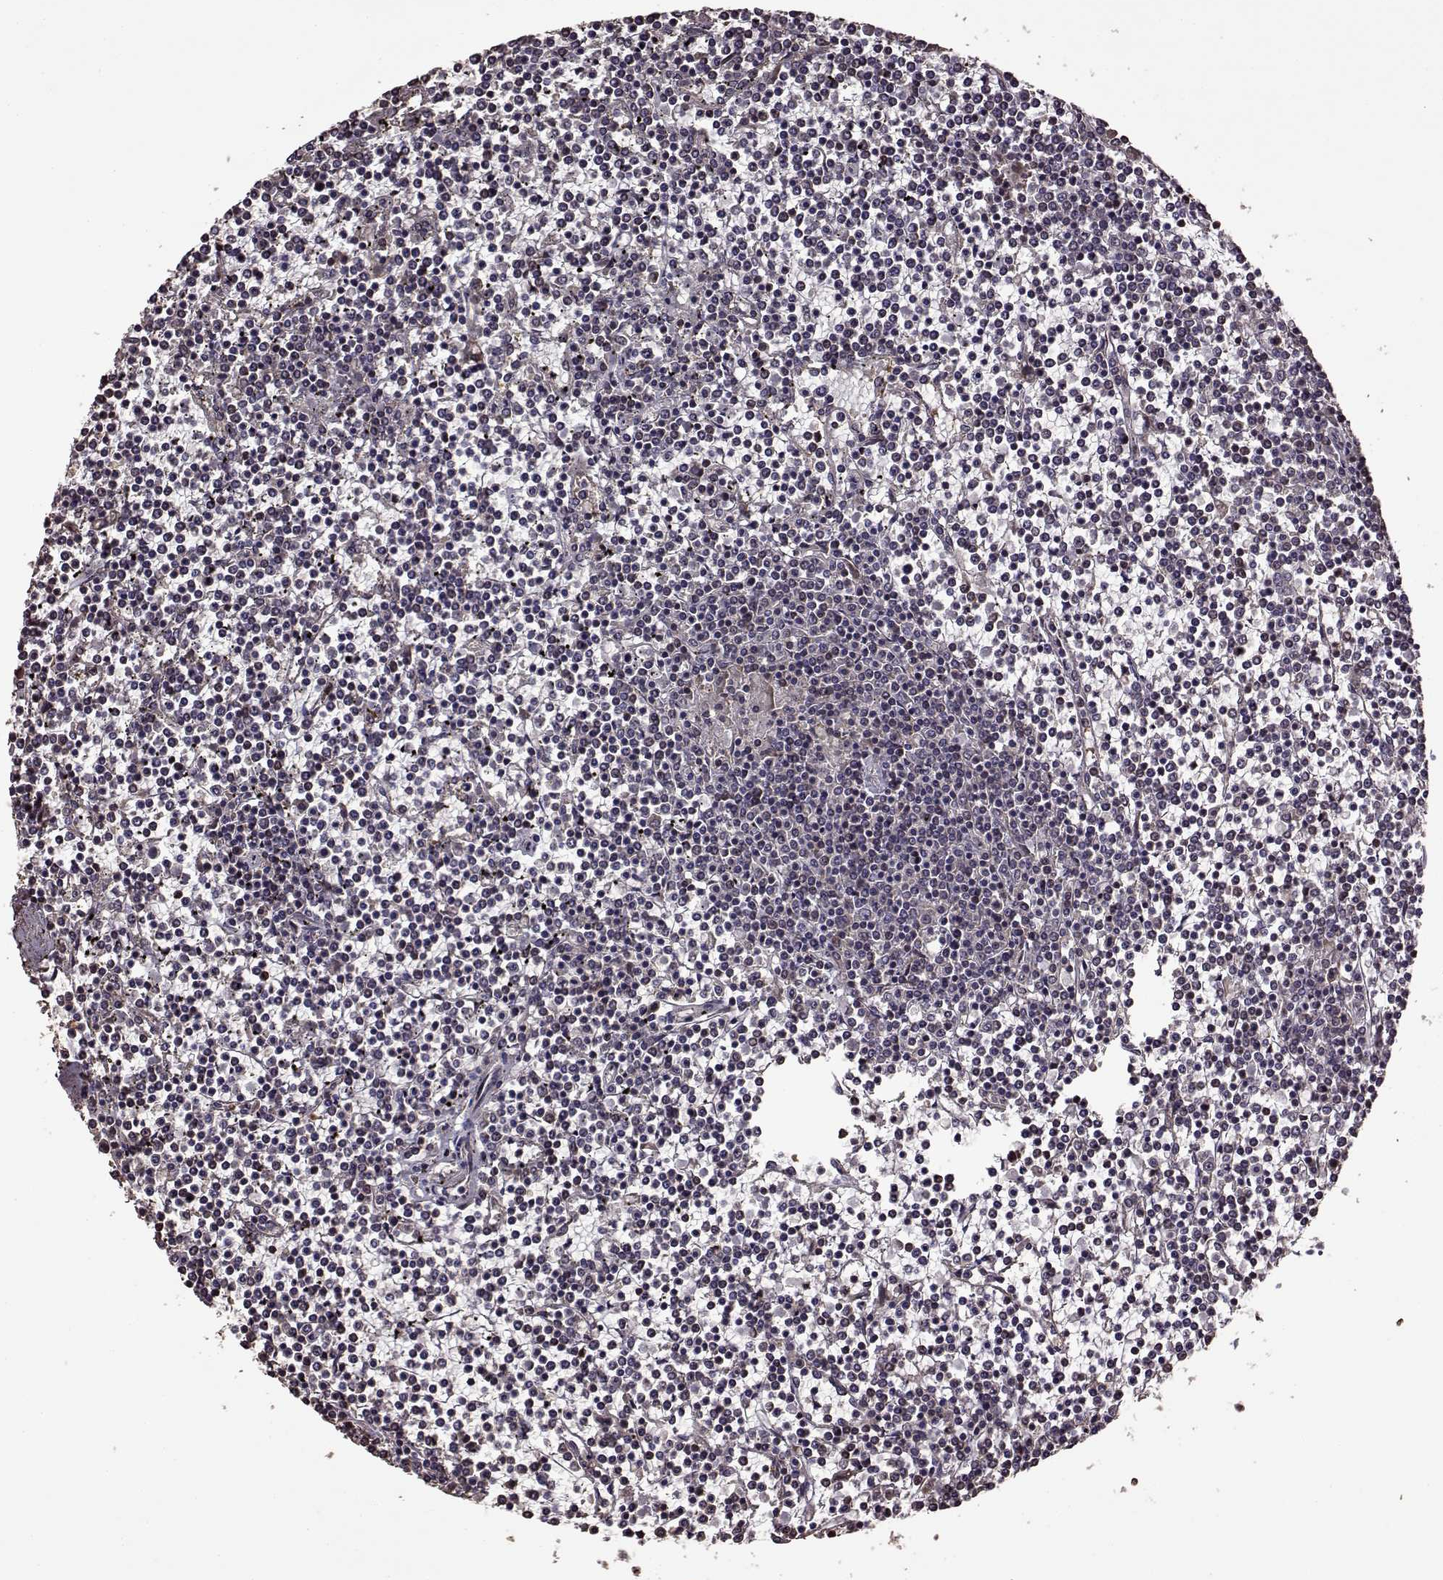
{"staining": {"intensity": "negative", "quantity": "none", "location": "none"}, "tissue": "lymphoma", "cell_type": "Tumor cells", "image_type": "cancer", "snomed": [{"axis": "morphology", "description": "Malignant lymphoma, non-Hodgkin's type, Low grade"}, {"axis": "topography", "description": "Spleen"}], "caption": "IHC micrograph of neoplastic tissue: human malignant lymphoma, non-Hodgkin's type (low-grade) stained with DAB shows no significant protein expression in tumor cells.", "gene": "FBXW11", "patient": {"sex": "female", "age": 19}}